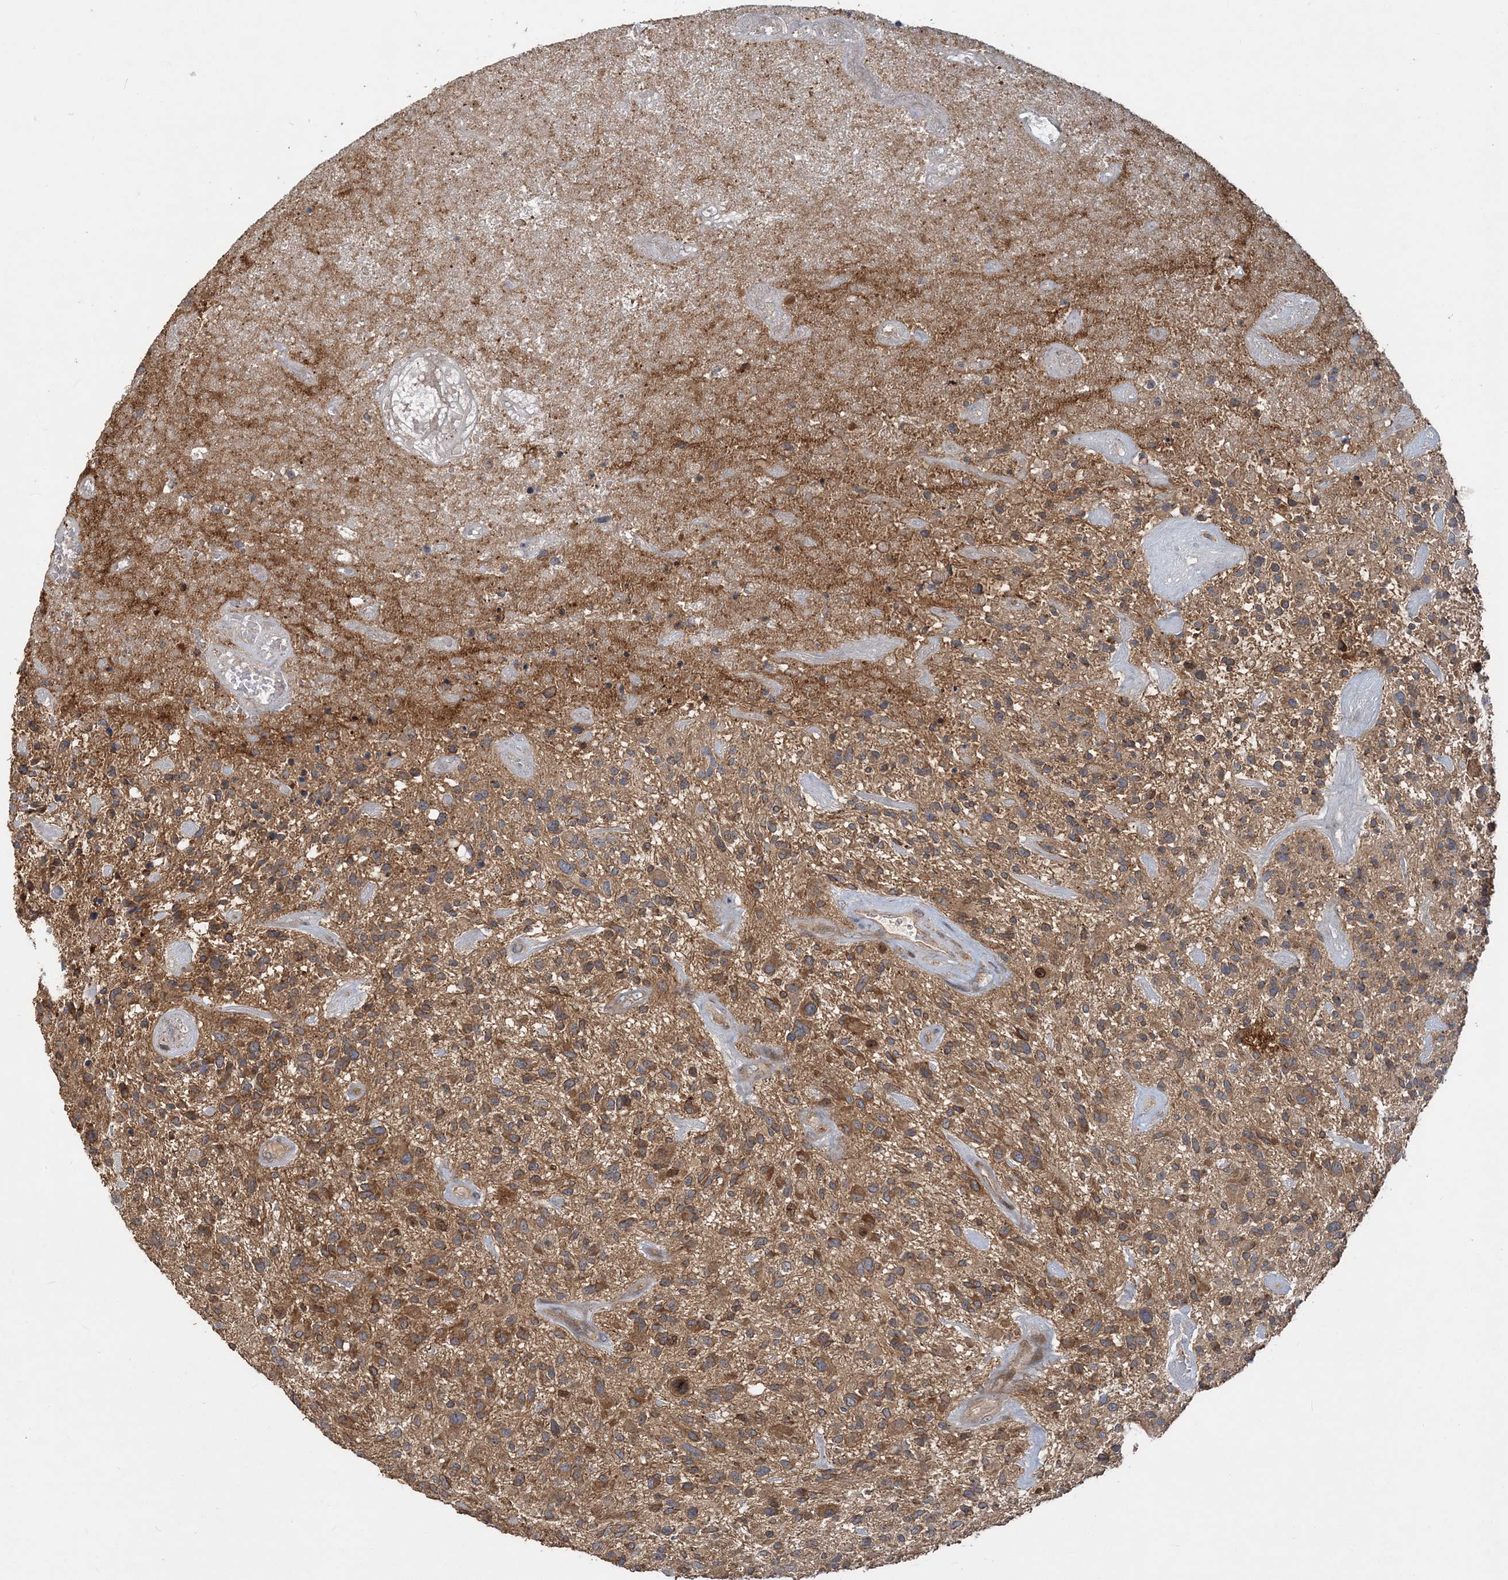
{"staining": {"intensity": "moderate", "quantity": ">75%", "location": "cytoplasmic/membranous"}, "tissue": "glioma", "cell_type": "Tumor cells", "image_type": "cancer", "snomed": [{"axis": "morphology", "description": "Glioma, malignant, High grade"}, {"axis": "topography", "description": "Brain"}], "caption": "Tumor cells exhibit medium levels of moderate cytoplasmic/membranous expression in about >75% of cells in human high-grade glioma (malignant). (DAB IHC, brown staining for protein, blue staining for nuclei).", "gene": "TRAIP", "patient": {"sex": "male", "age": 47}}